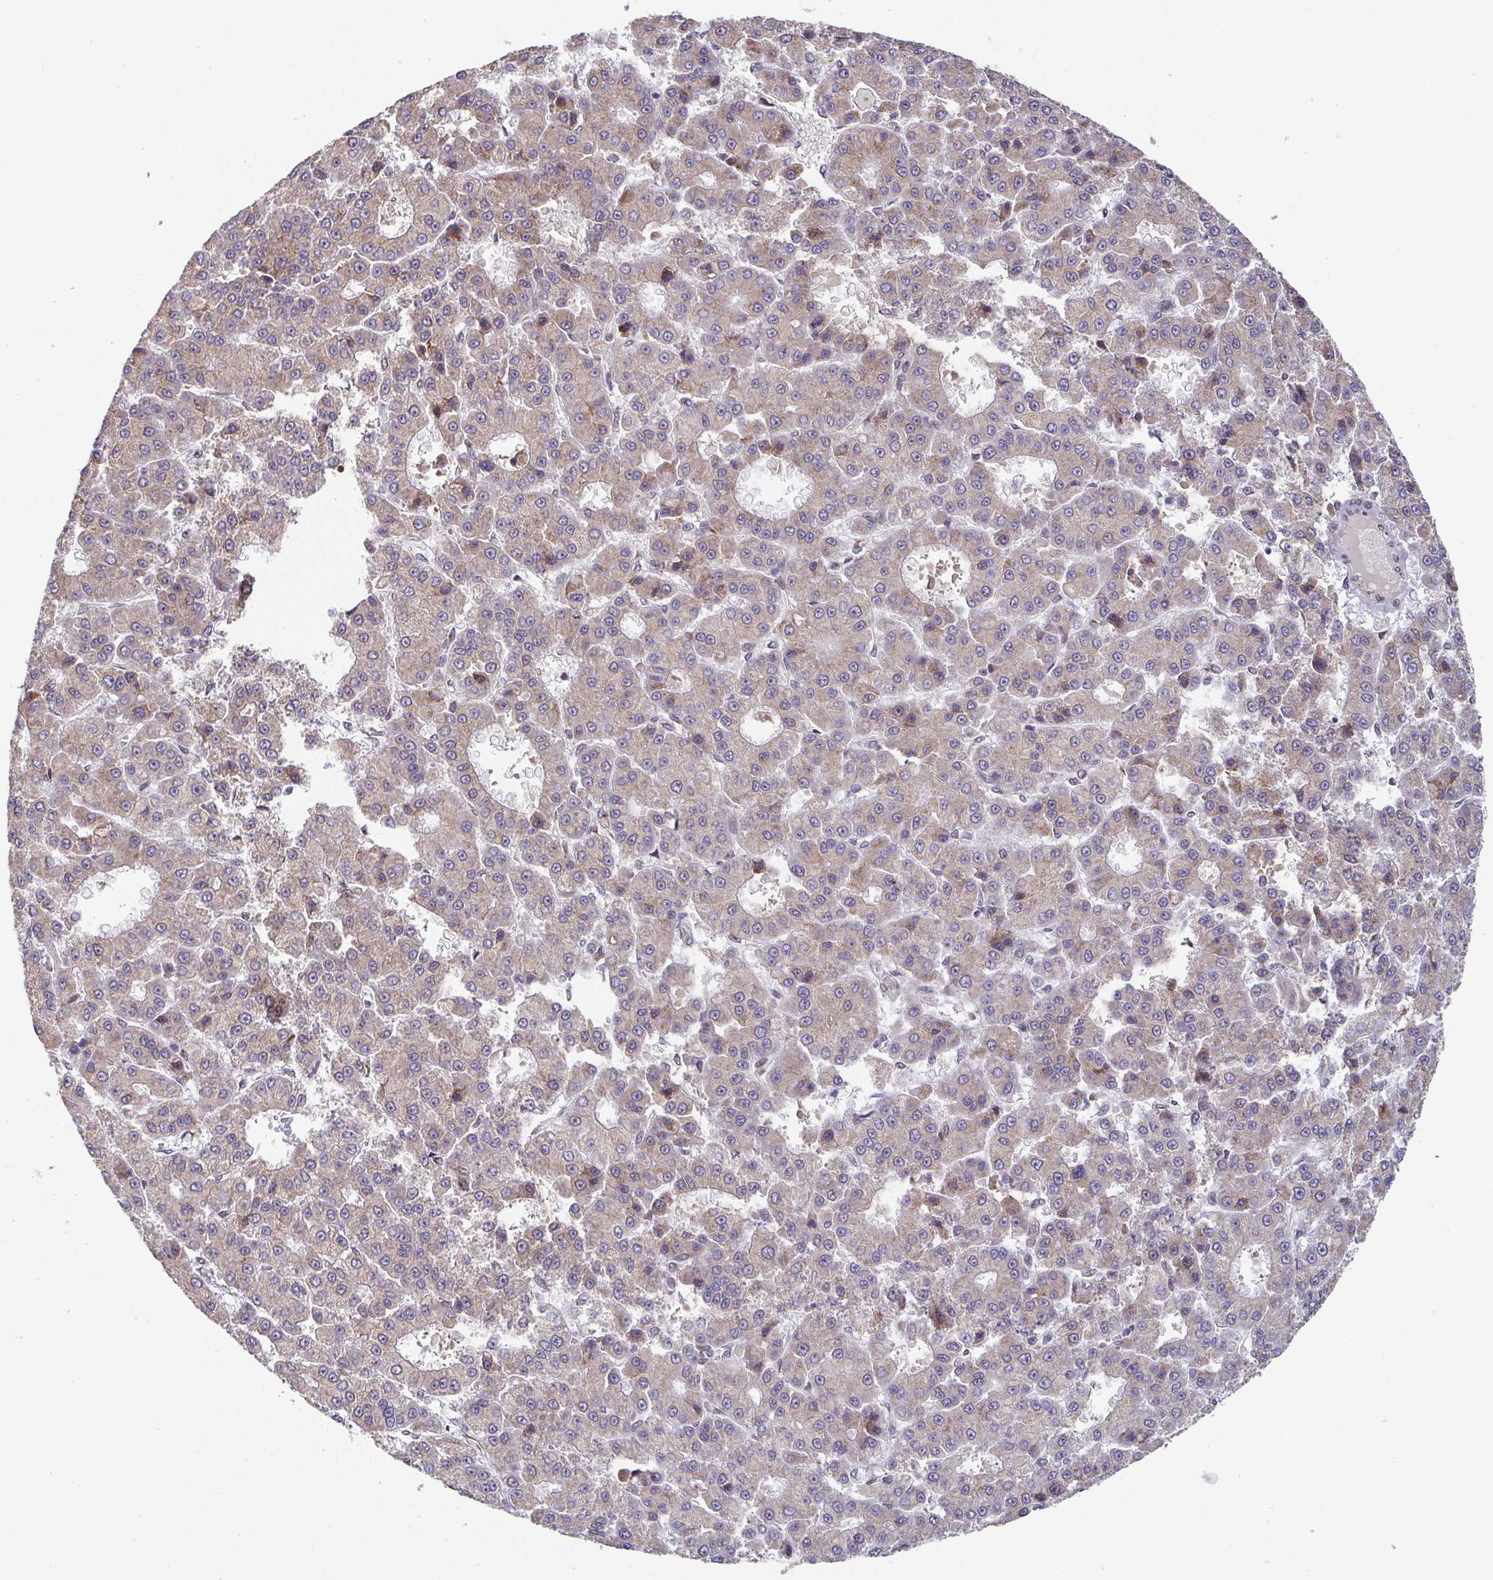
{"staining": {"intensity": "weak", "quantity": ">75%", "location": "cytoplasmic/membranous"}, "tissue": "liver cancer", "cell_type": "Tumor cells", "image_type": "cancer", "snomed": [{"axis": "morphology", "description": "Carcinoma, Hepatocellular, NOS"}, {"axis": "topography", "description": "Liver"}], "caption": "An image of human liver cancer (hepatocellular carcinoma) stained for a protein displays weak cytoplasmic/membranous brown staining in tumor cells.", "gene": "ATP5MJ", "patient": {"sex": "male", "age": 70}}